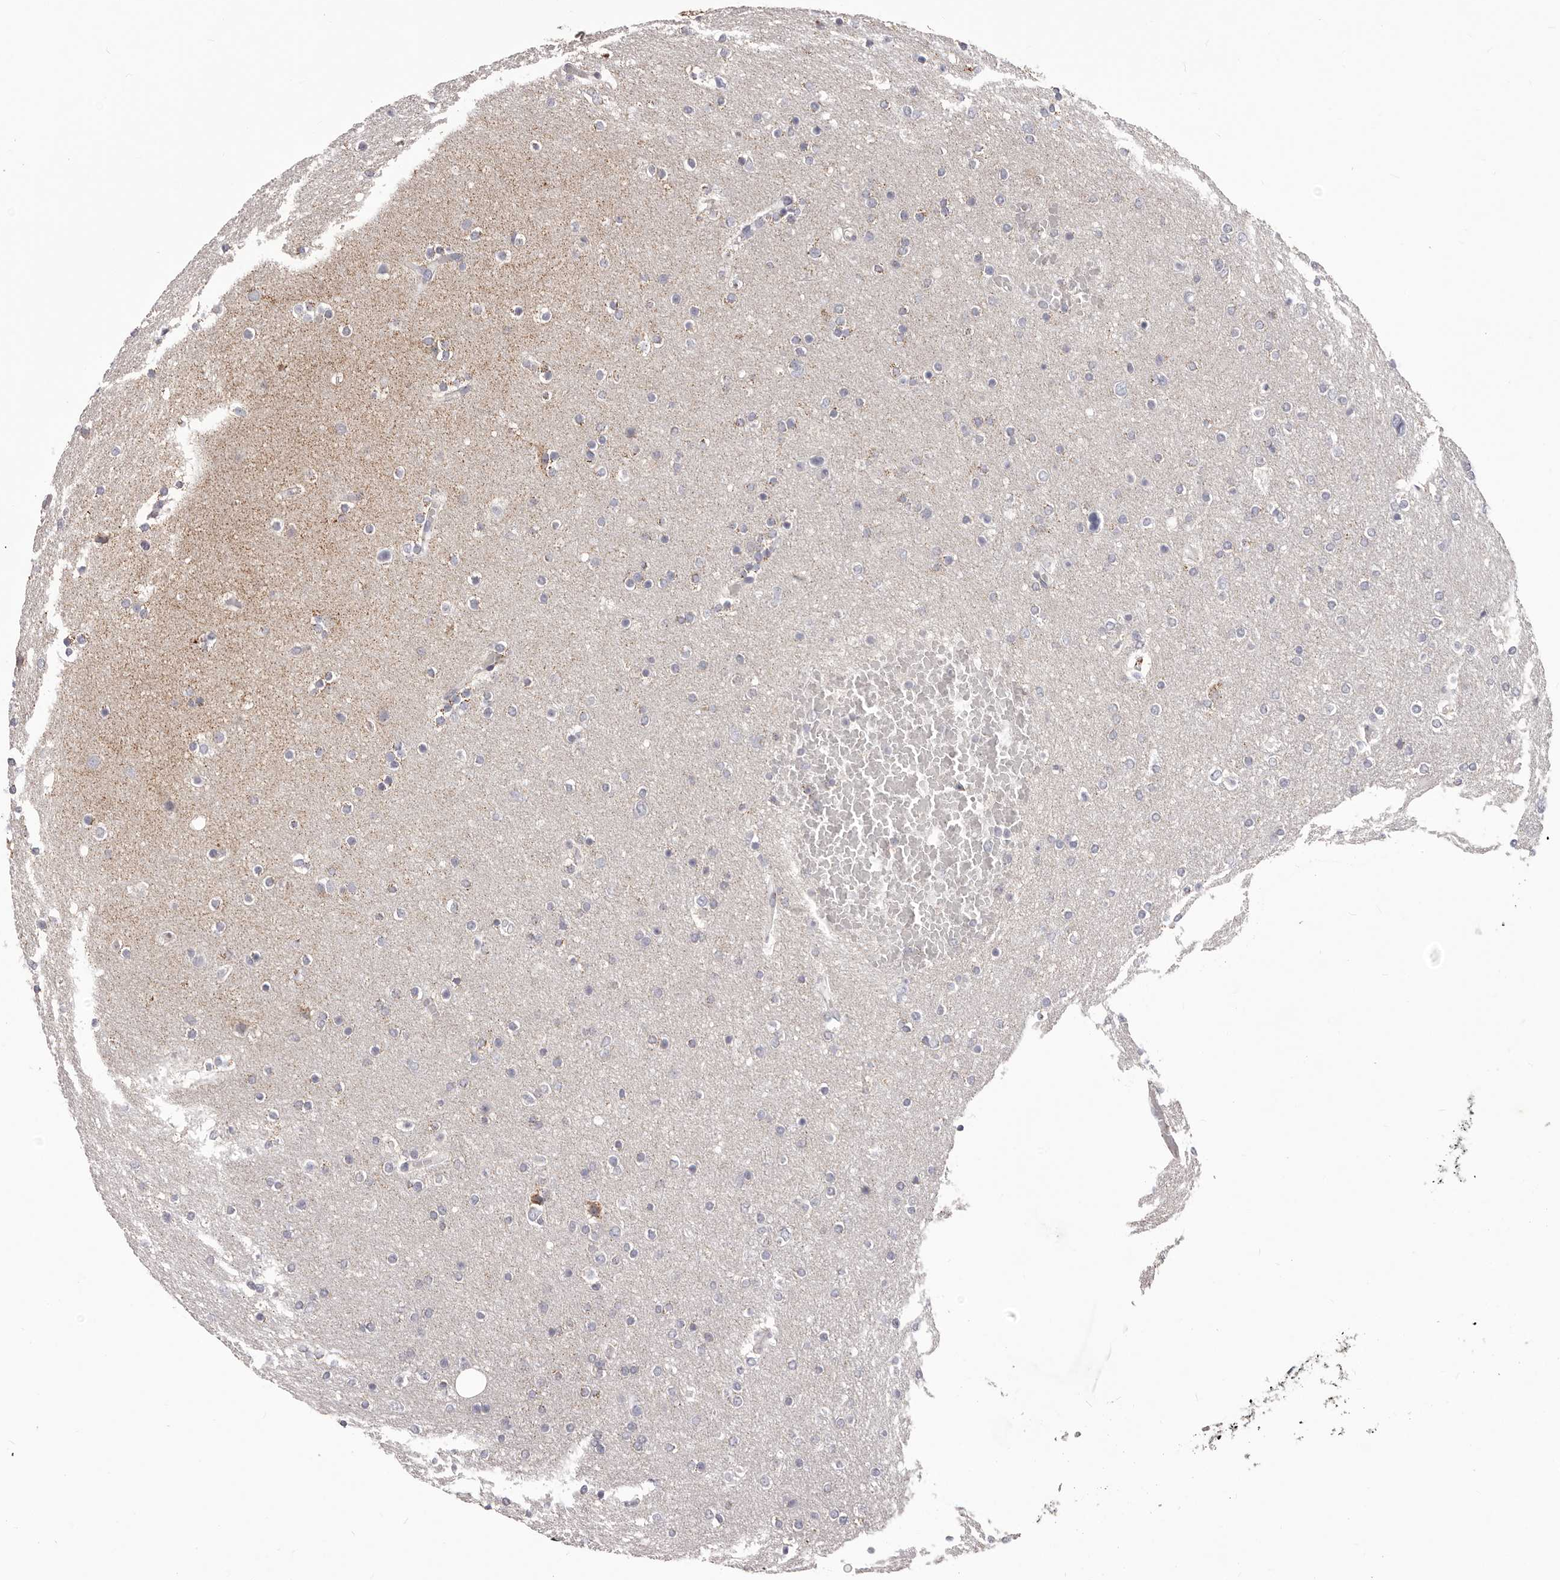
{"staining": {"intensity": "negative", "quantity": "none", "location": "none"}, "tissue": "glioma", "cell_type": "Tumor cells", "image_type": "cancer", "snomed": [{"axis": "morphology", "description": "Glioma, malignant, High grade"}, {"axis": "topography", "description": "Cerebral cortex"}], "caption": "DAB (3,3'-diaminobenzidine) immunohistochemical staining of glioma exhibits no significant positivity in tumor cells.", "gene": "PRMT2", "patient": {"sex": "female", "age": 36}}